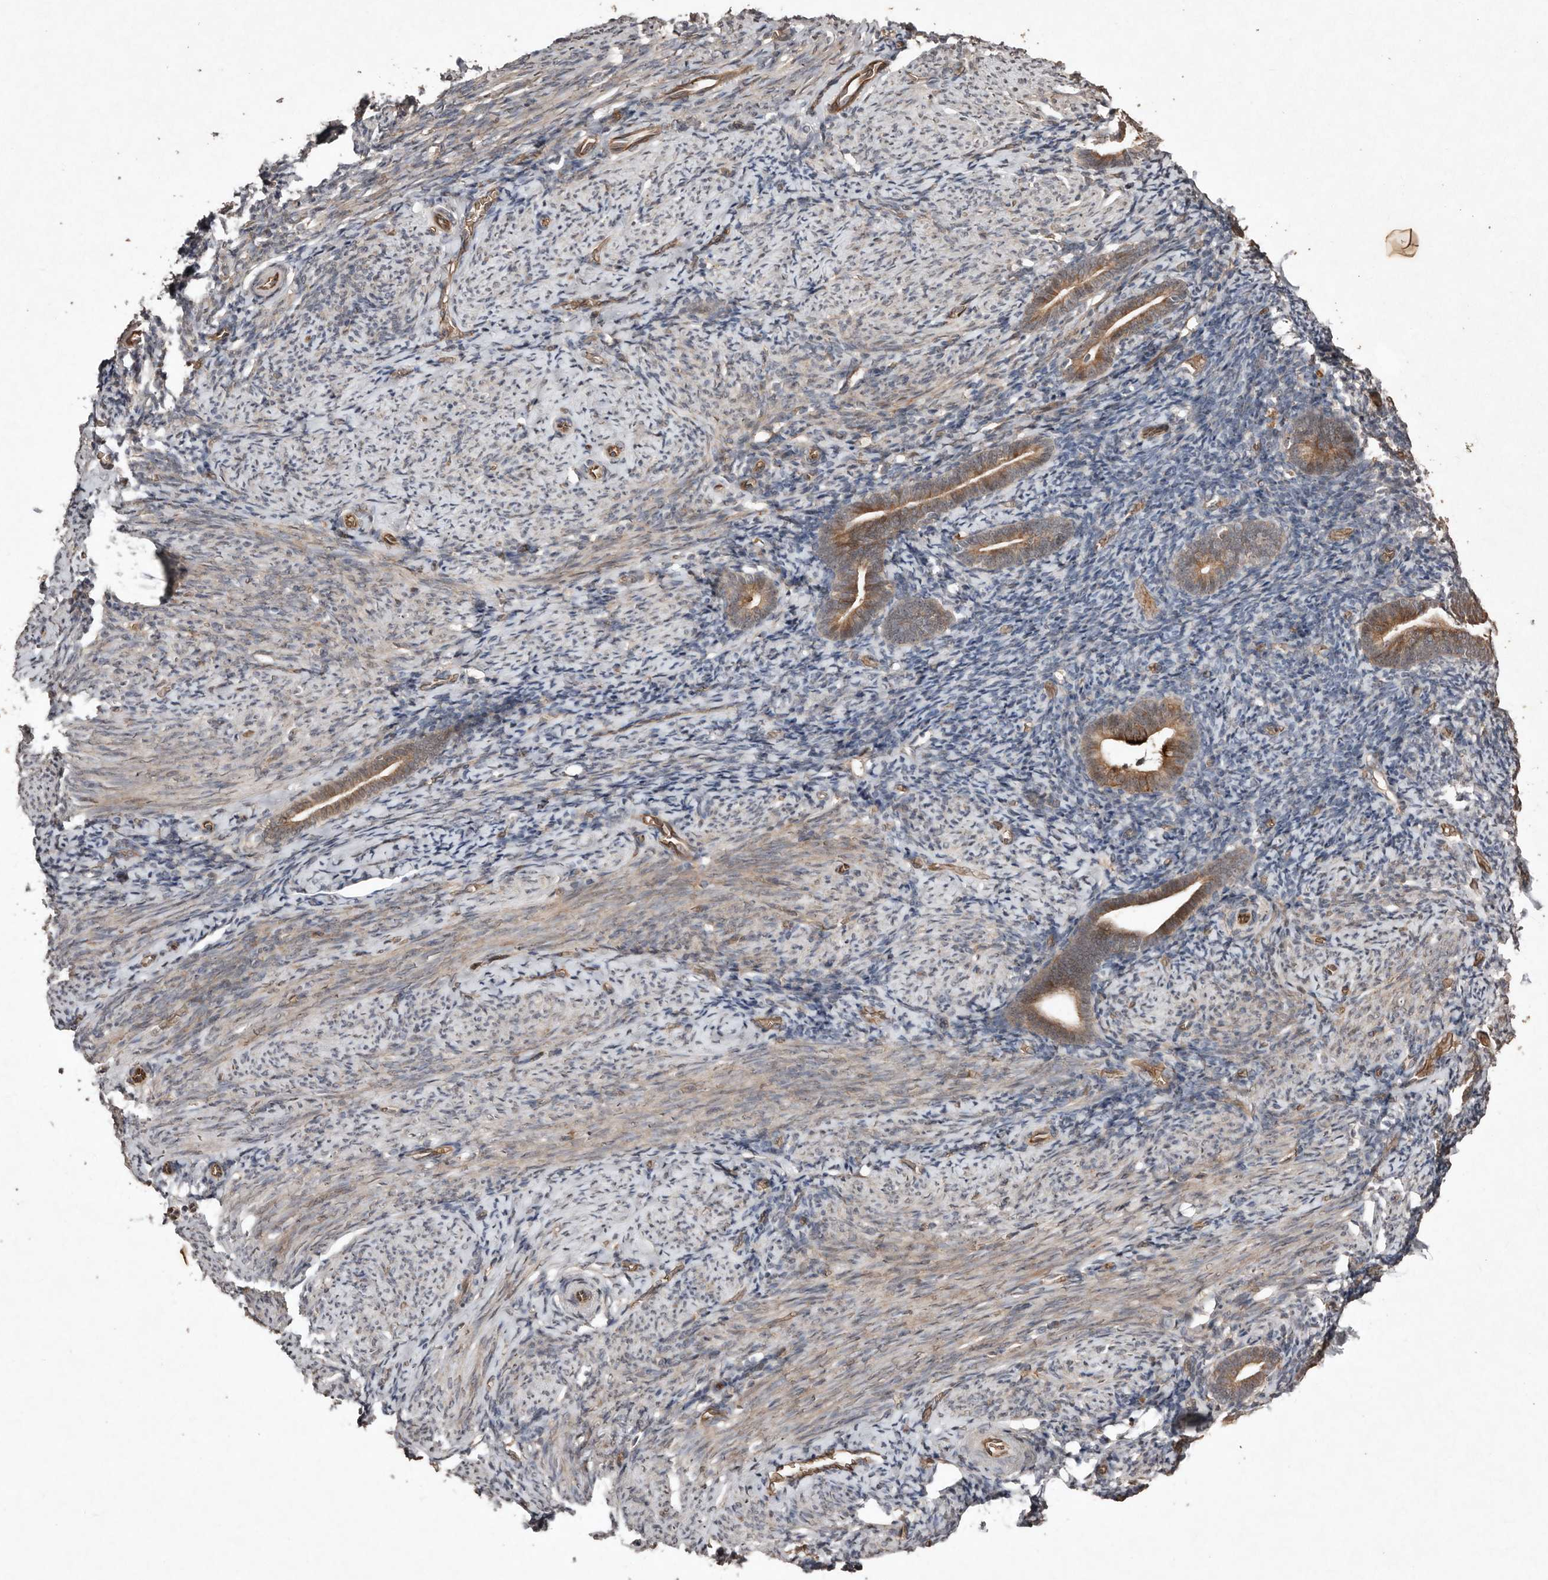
{"staining": {"intensity": "weak", "quantity": "25%-75%", "location": "cytoplasmic/membranous"}, "tissue": "endometrium", "cell_type": "Cells in endometrial stroma", "image_type": "normal", "snomed": [{"axis": "morphology", "description": "Normal tissue, NOS"}, {"axis": "topography", "description": "Endometrium"}], "caption": "The image displays staining of normal endometrium, revealing weak cytoplasmic/membranous protein staining (brown color) within cells in endometrial stroma. (IHC, brightfield microscopy, high magnification).", "gene": "DIP2C", "patient": {"sex": "female", "age": 51}}